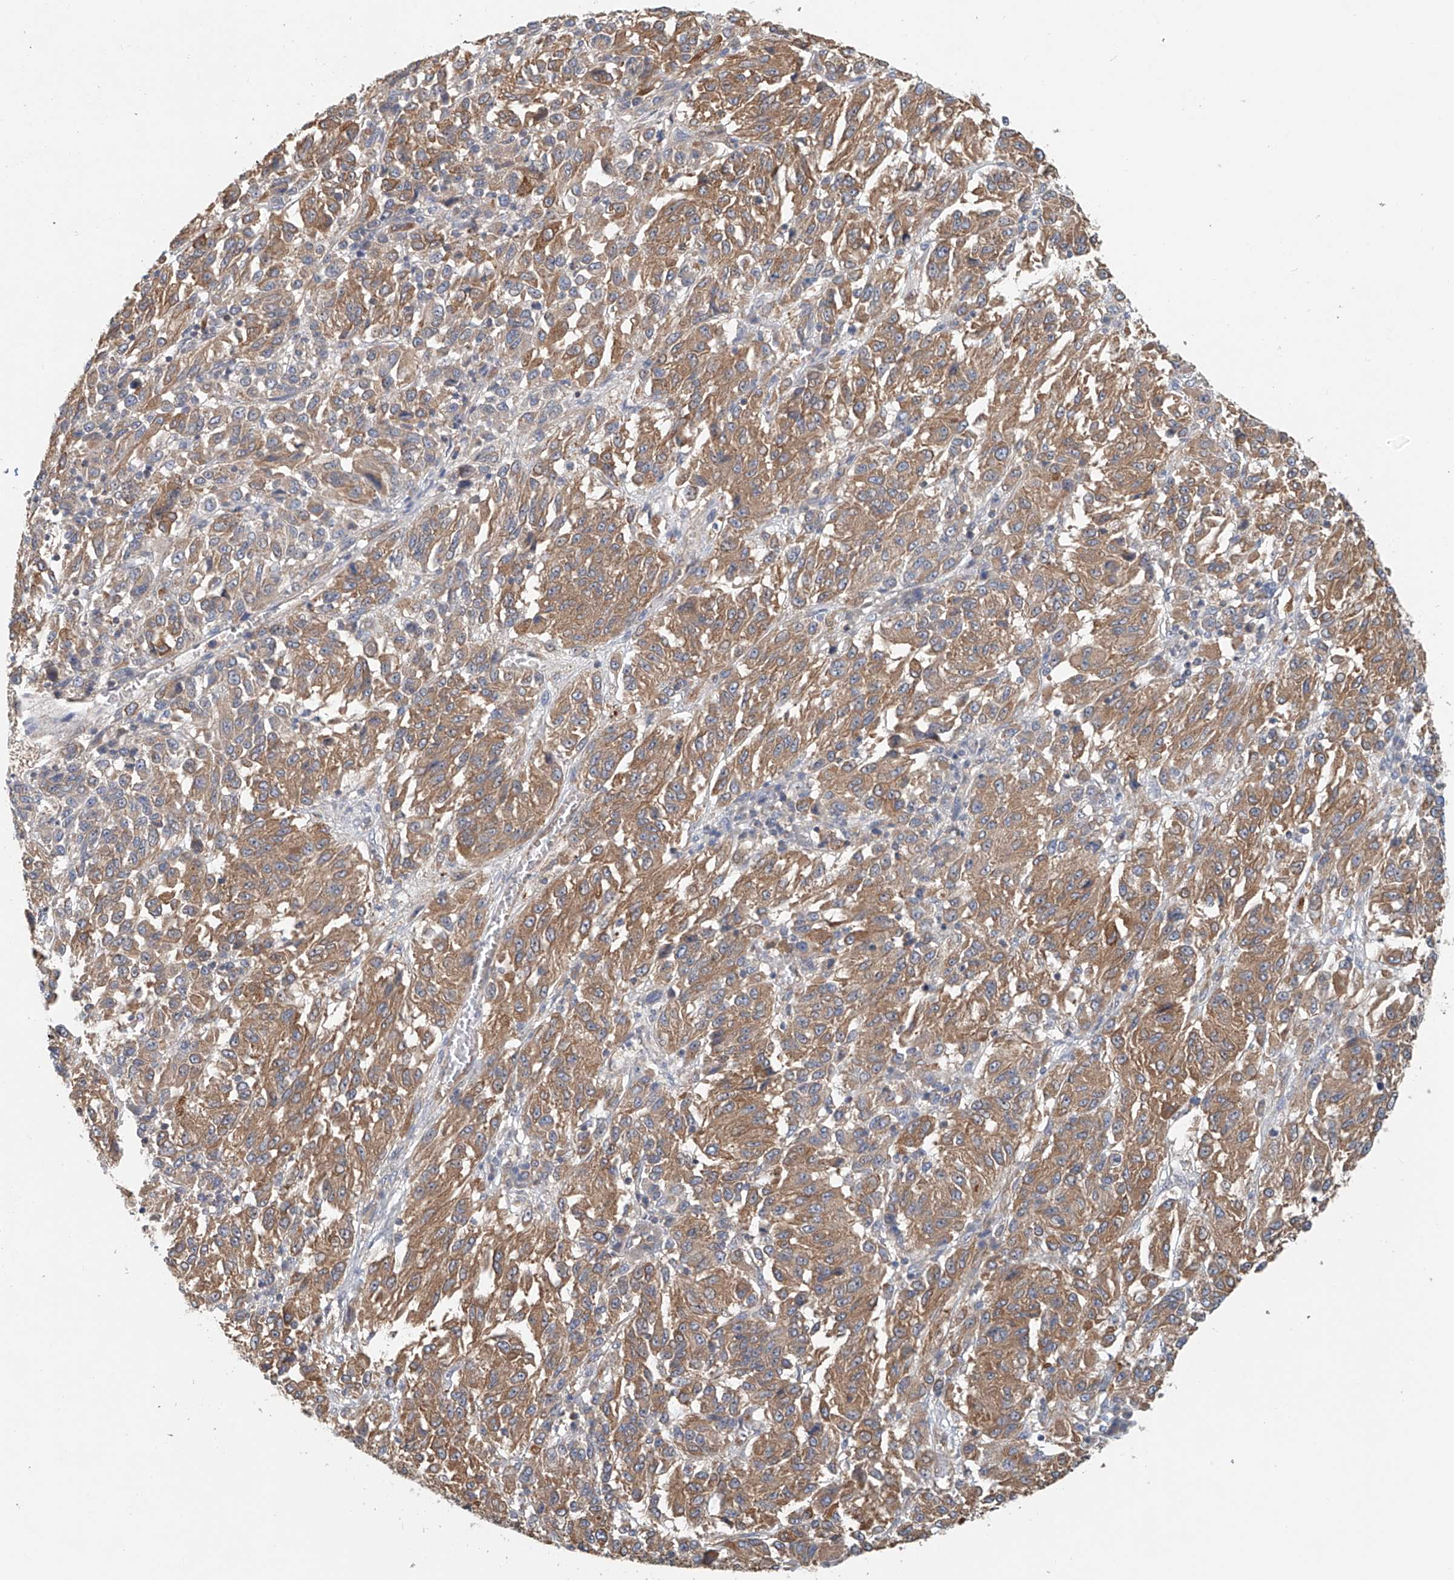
{"staining": {"intensity": "moderate", "quantity": ">75%", "location": "cytoplasmic/membranous"}, "tissue": "melanoma", "cell_type": "Tumor cells", "image_type": "cancer", "snomed": [{"axis": "morphology", "description": "Malignant melanoma, Metastatic site"}, {"axis": "topography", "description": "Lung"}], "caption": "This histopathology image exhibits immunohistochemistry staining of human malignant melanoma (metastatic site), with medium moderate cytoplasmic/membranous staining in approximately >75% of tumor cells.", "gene": "FRYL", "patient": {"sex": "male", "age": 64}}